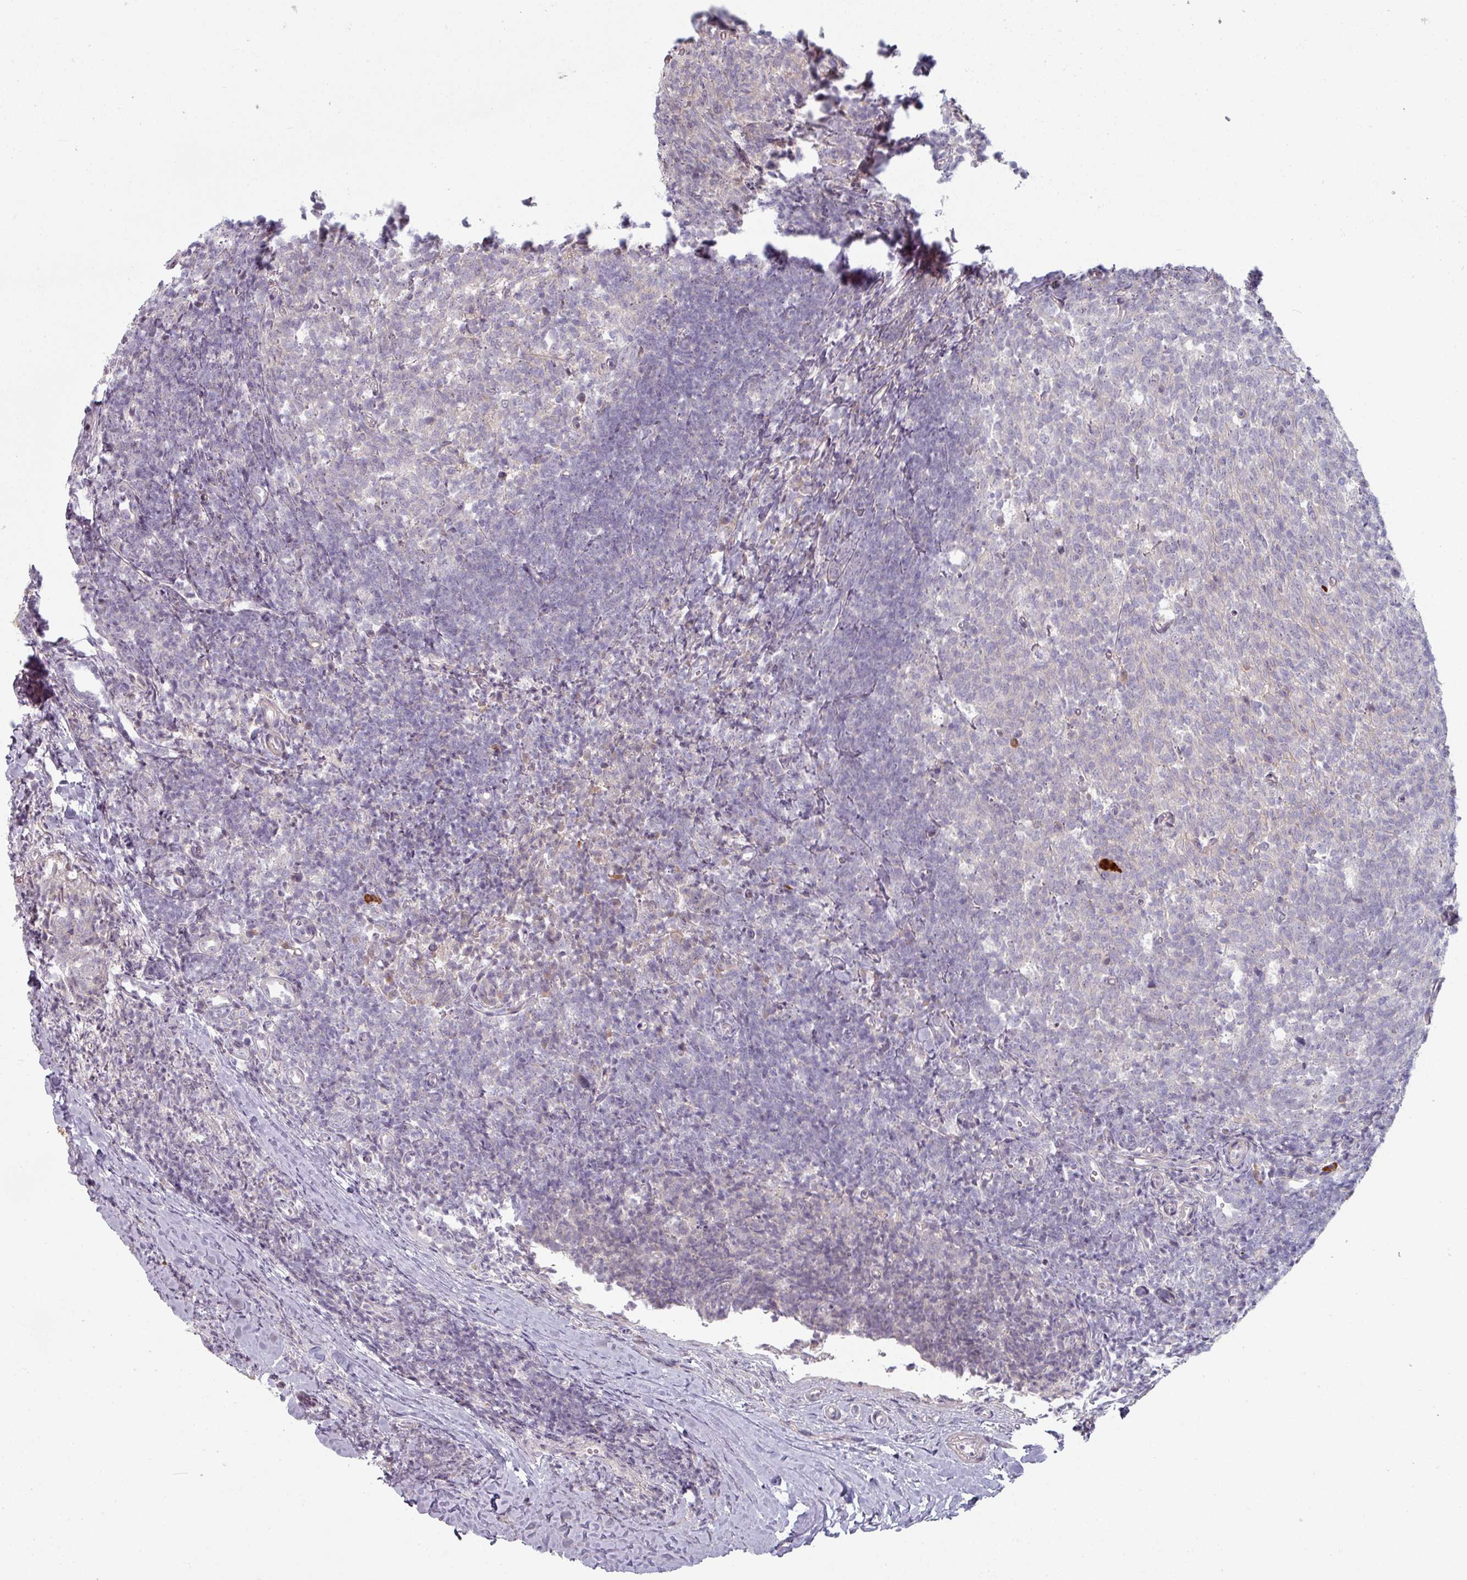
{"staining": {"intensity": "weak", "quantity": "<25%", "location": "cytoplasmic/membranous"}, "tissue": "tonsil", "cell_type": "Germinal center cells", "image_type": "normal", "snomed": [{"axis": "morphology", "description": "Normal tissue, NOS"}, {"axis": "topography", "description": "Tonsil"}], "caption": "Immunohistochemical staining of unremarkable human tonsil exhibits no significant staining in germinal center cells.", "gene": "PLEKHJ1", "patient": {"sex": "female", "age": 10}}